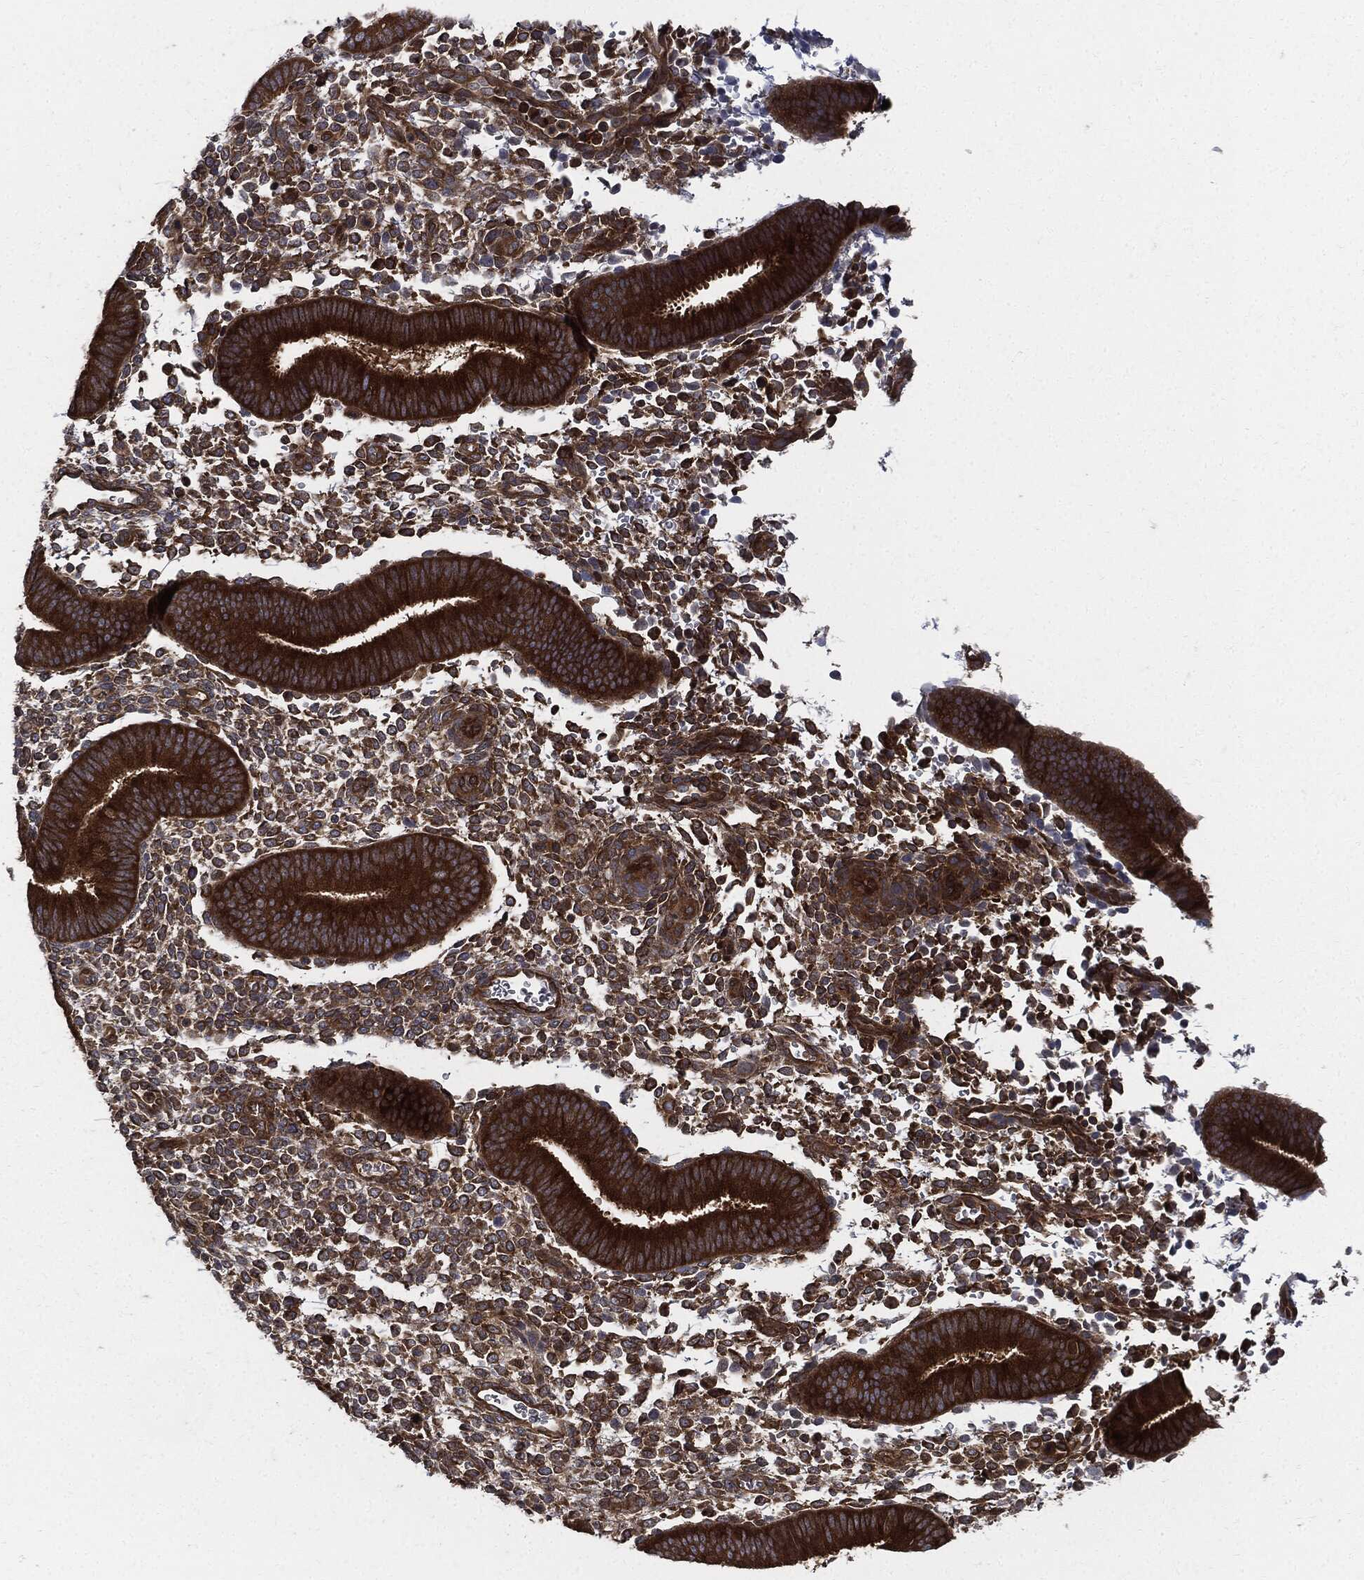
{"staining": {"intensity": "moderate", "quantity": "25%-75%", "location": "cytoplasmic/membranous"}, "tissue": "endometrium", "cell_type": "Cells in endometrial stroma", "image_type": "normal", "snomed": [{"axis": "morphology", "description": "Normal tissue, NOS"}, {"axis": "topography", "description": "Endometrium"}], "caption": "IHC micrograph of unremarkable human endometrium stained for a protein (brown), which displays medium levels of moderate cytoplasmic/membranous expression in about 25%-75% of cells in endometrial stroma.", "gene": "XPNPEP1", "patient": {"sex": "female", "age": 39}}